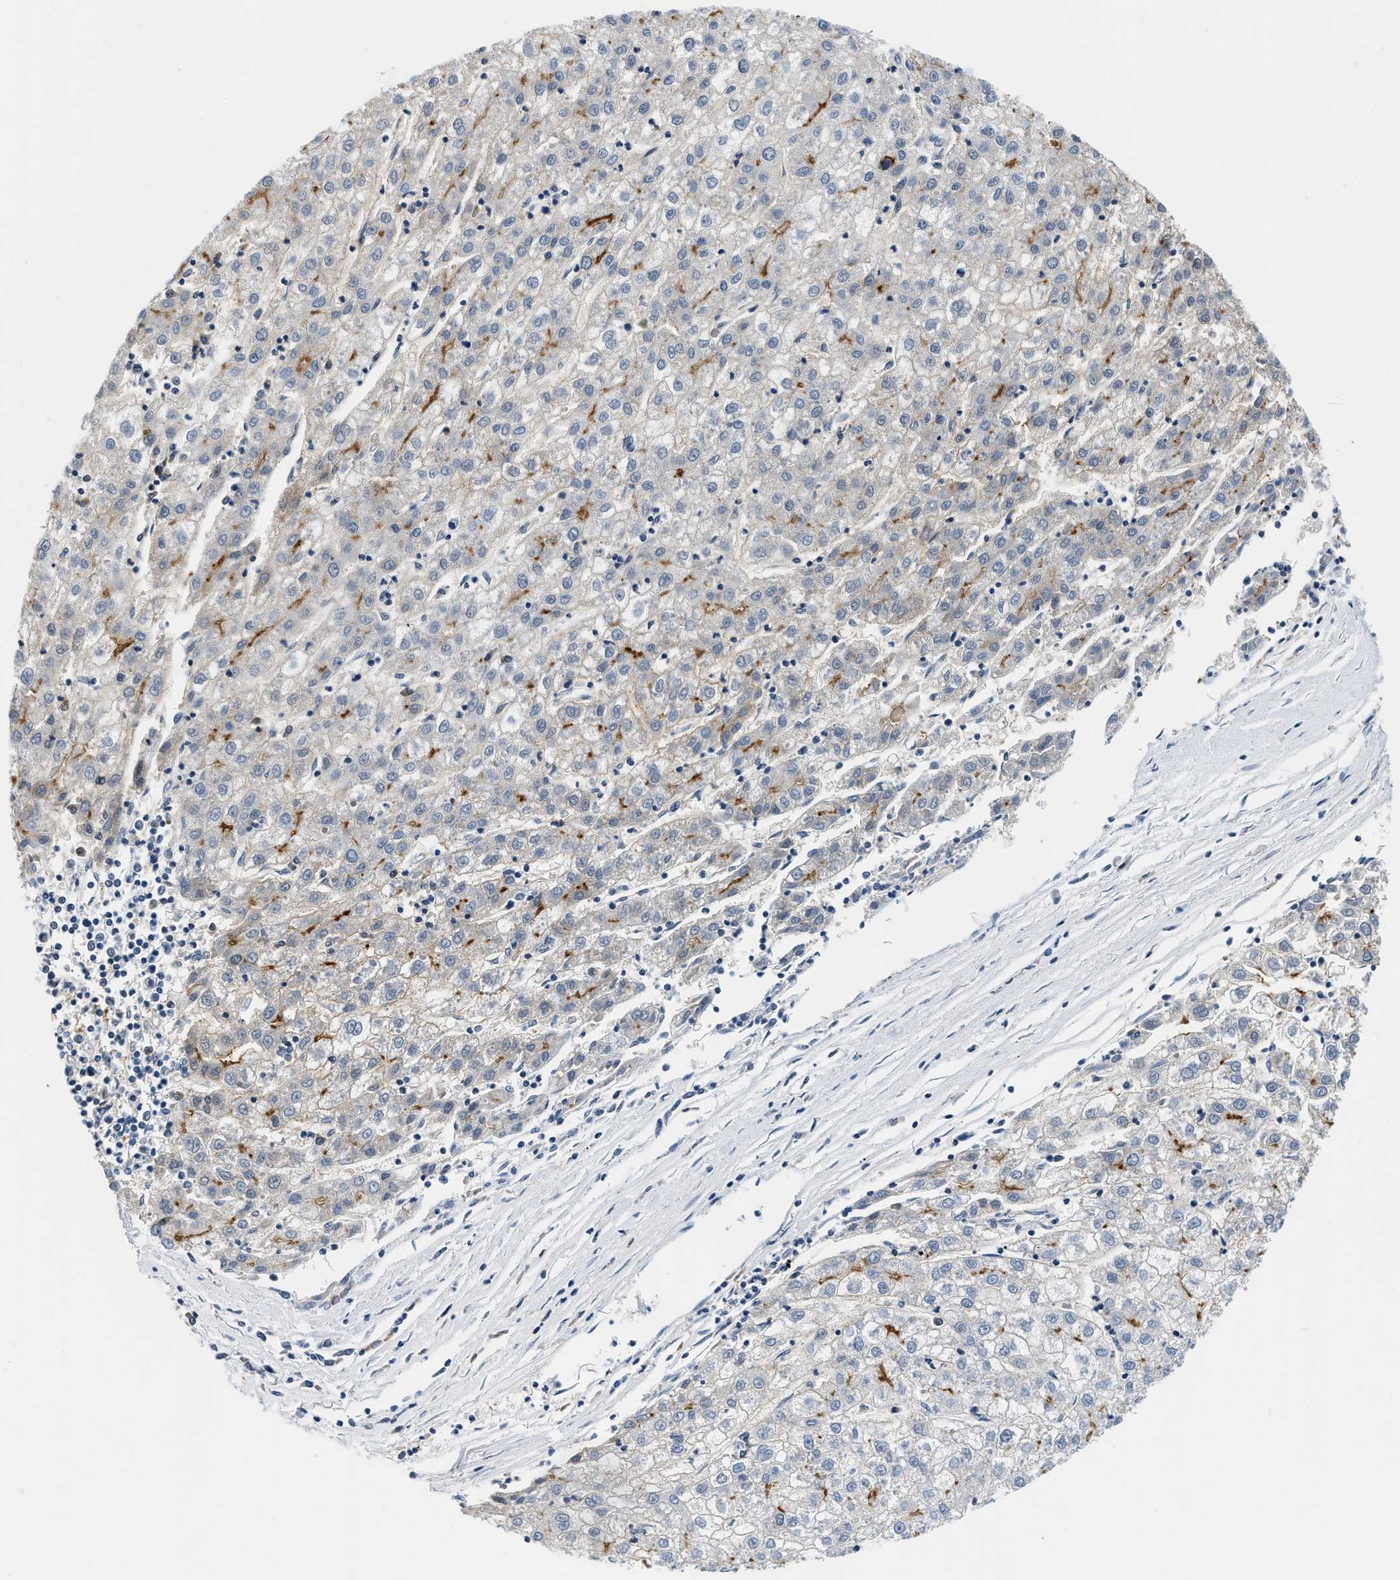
{"staining": {"intensity": "negative", "quantity": "none", "location": "none"}, "tissue": "liver cancer", "cell_type": "Tumor cells", "image_type": "cancer", "snomed": [{"axis": "morphology", "description": "Carcinoma, Hepatocellular, NOS"}, {"axis": "topography", "description": "Liver"}], "caption": "Histopathology image shows no protein staining in tumor cells of liver hepatocellular carcinoma tissue.", "gene": "BCL7C", "patient": {"sex": "male", "age": 72}}